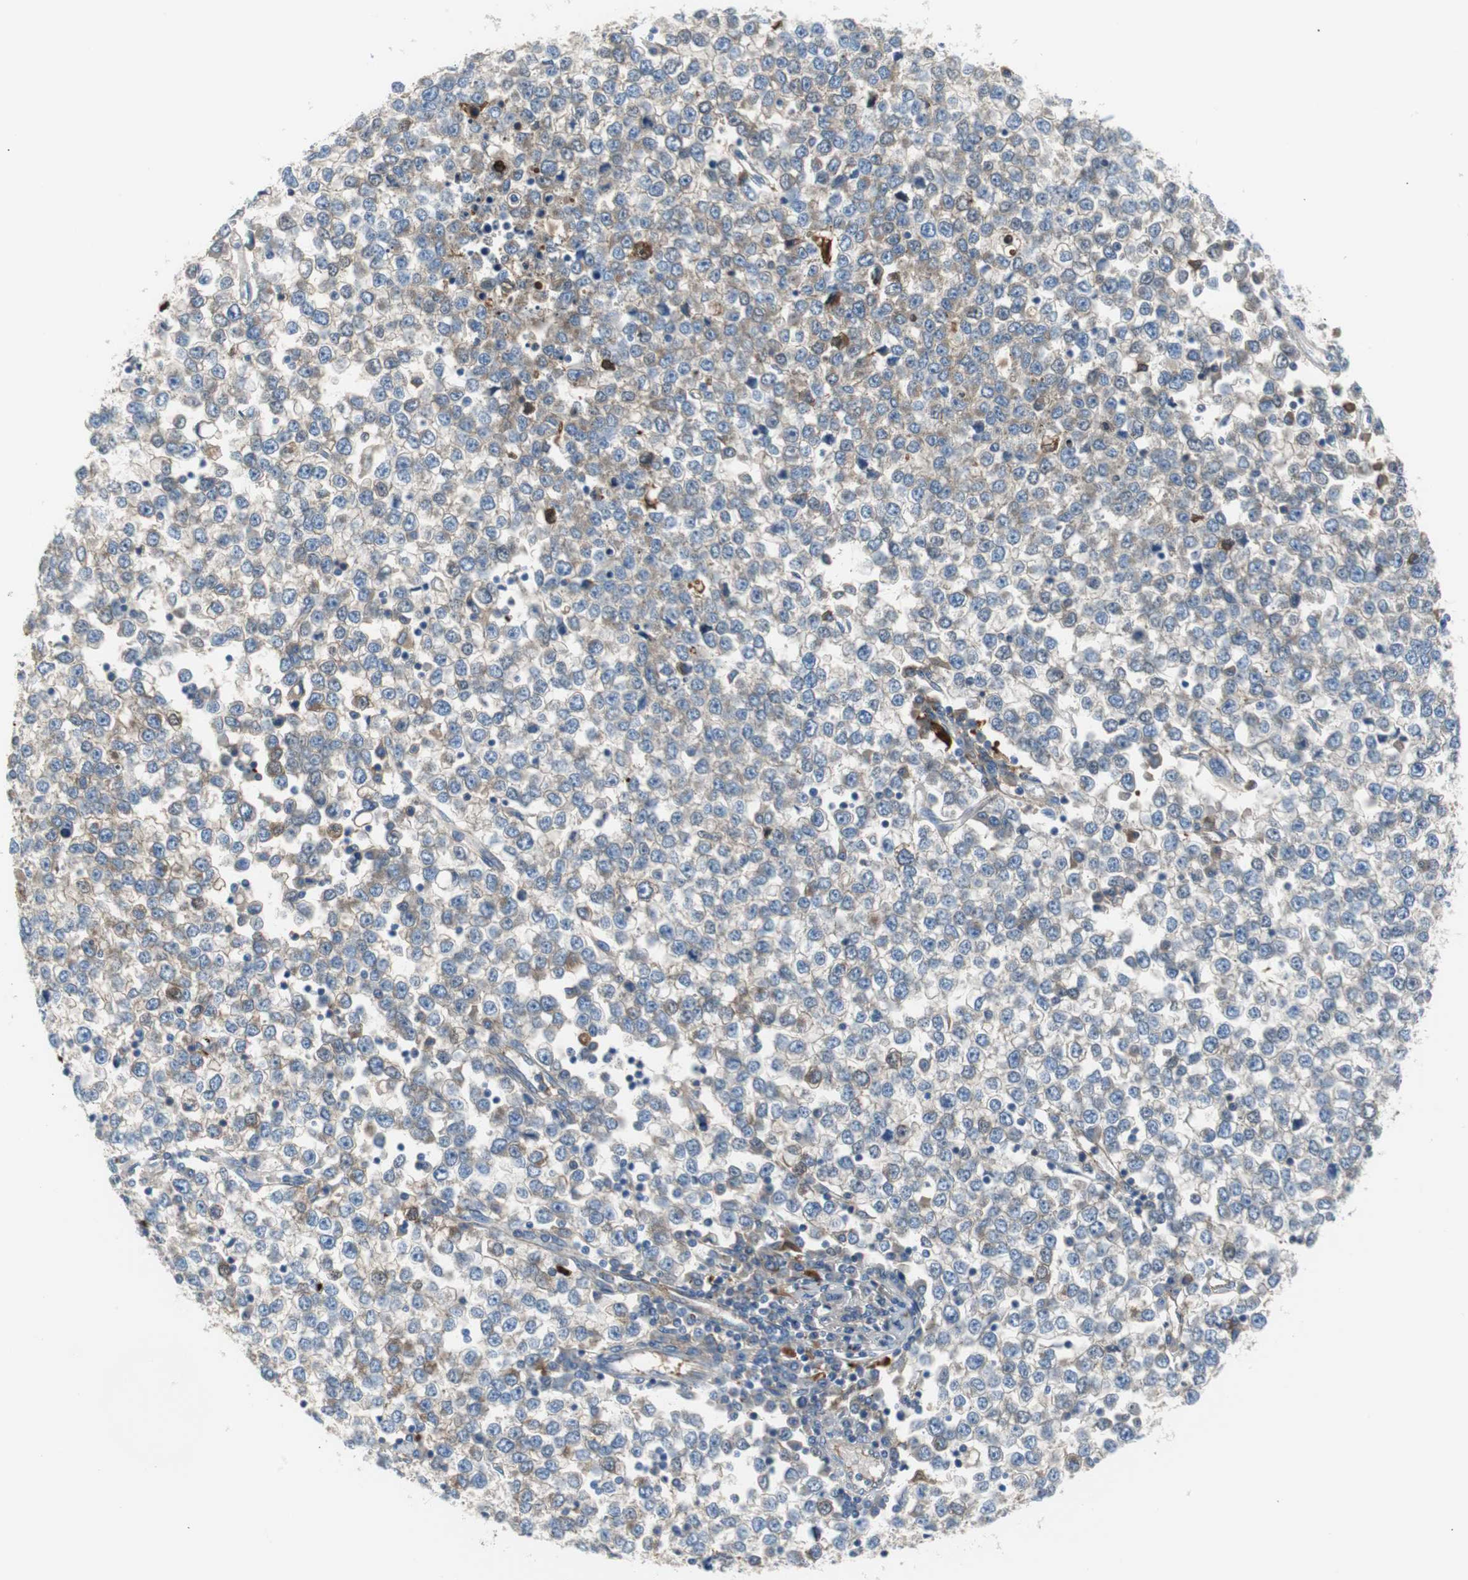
{"staining": {"intensity": "moderate", "quantity": "<25%", "location": "cytoplasmic/membranous"}, "tissue": "testis cancer", "cell_type": "Tumor cells", "image_type": "cancer", "snomed": [{"axis": "morphology", "description": "Seminoma, NOS"}, {"axis": "topography", "description": "Testis"}], "caption": "There is low levels of moderate cytoplasmic/membranous positivity in tumor cells of seminoma (testis), as demonstrated by immunohistochemical staining (brown color).", "gene": "APCS", "patient": {"sex": "male", "age": 65}}